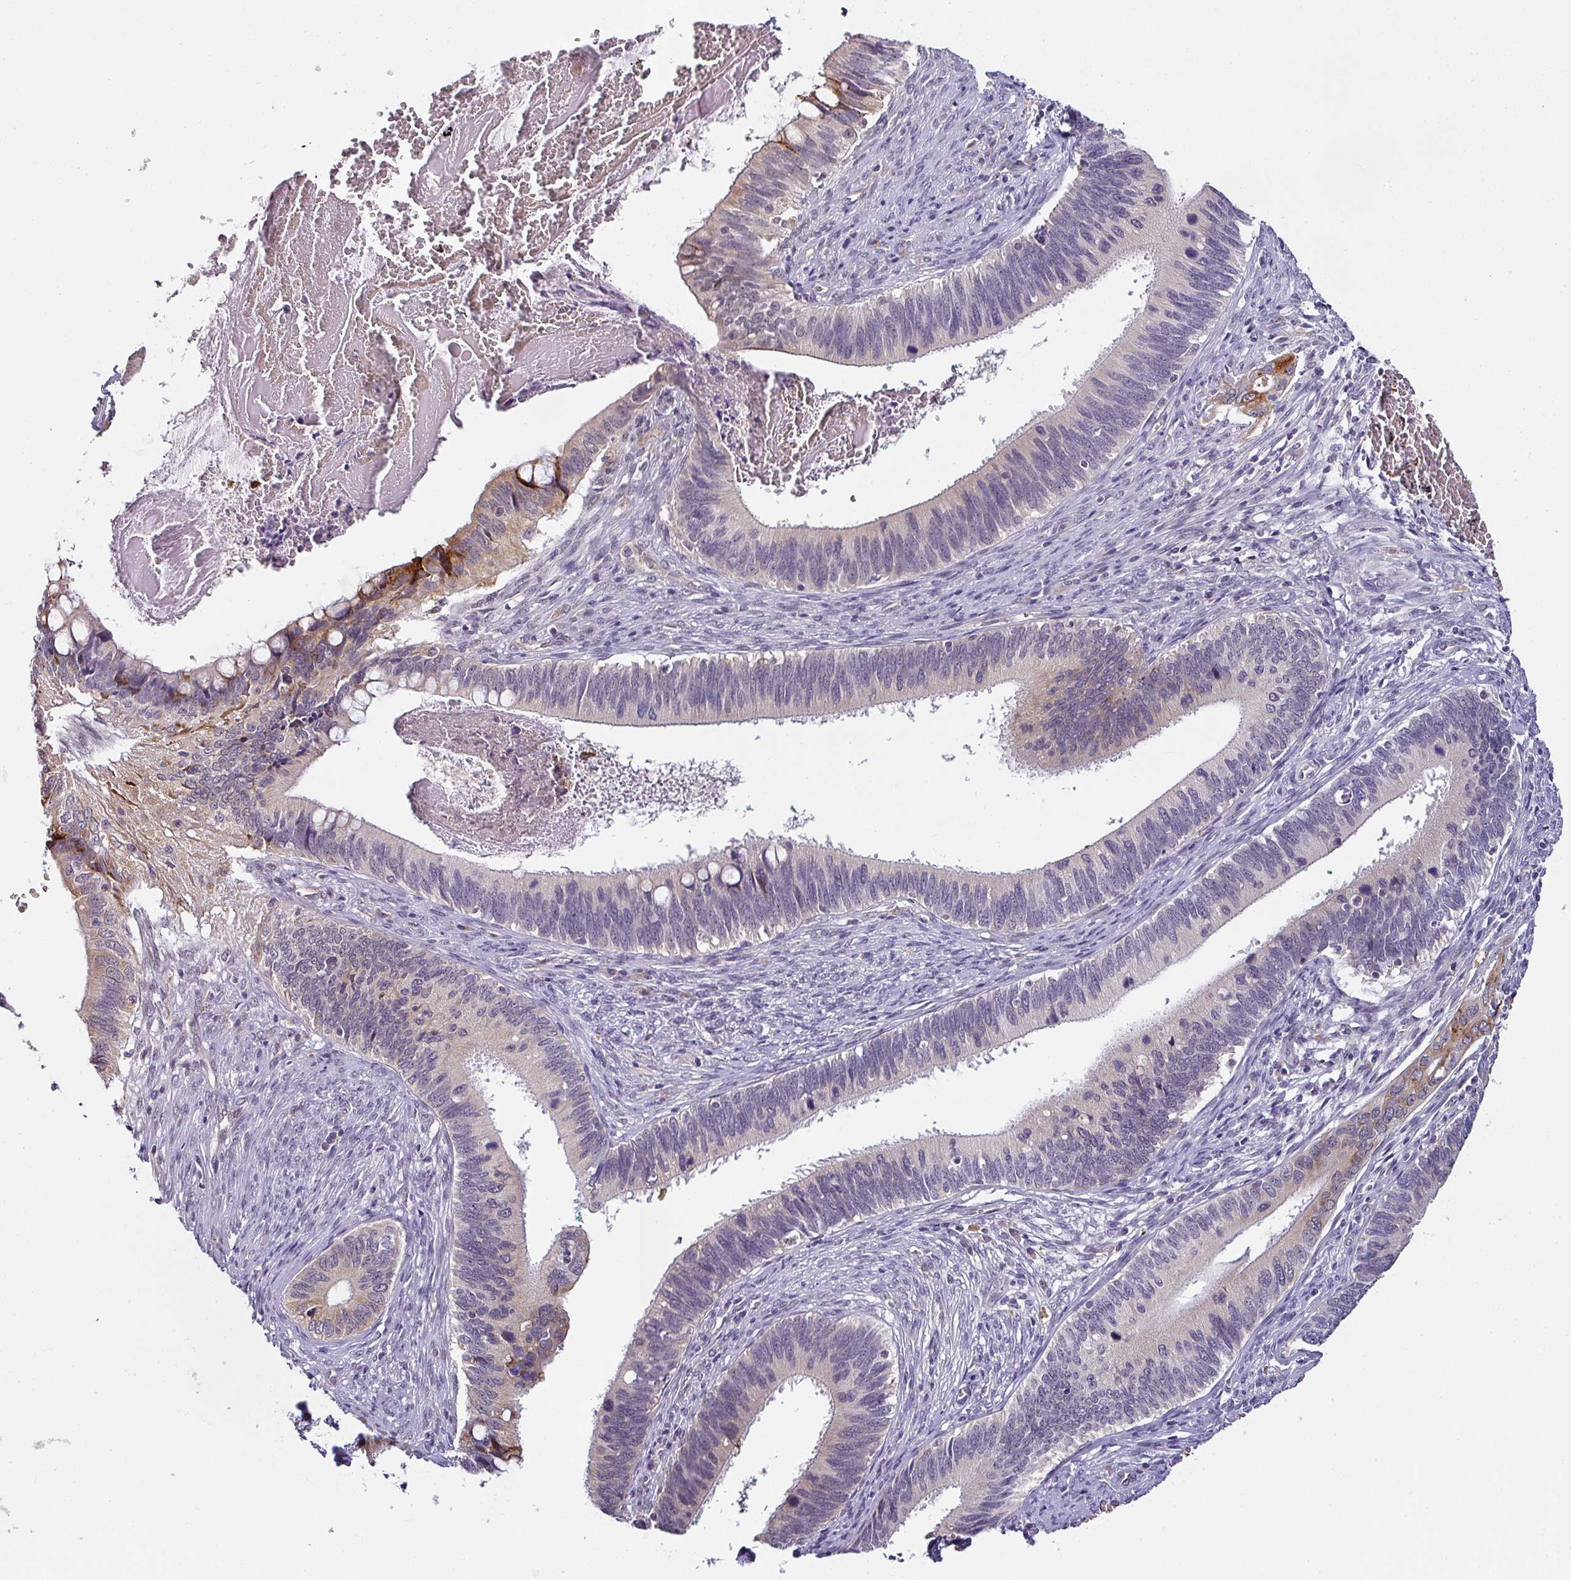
{"staining": {"intensity": "moderate", "quantity": "<25%", "location": "cytoplasmic/membranous"}, "tissue": "cervical cancer", "cell_type": "Tumor cells", "image_type": "cancer", "snomed": [{"axis": "morphology", "description": "Adenocarcinoma, NOS"}, {"axis": "topography", "description": "Cervix"}], "caption": "Cervical adenocarcinoma stained for a protein (brown) displays moderate cytoplasmic/membranous positive positivity in approximately <25% of tumor cells.", "gene": "NAPSA", "patient": {"sex": "female", "age": 42}}